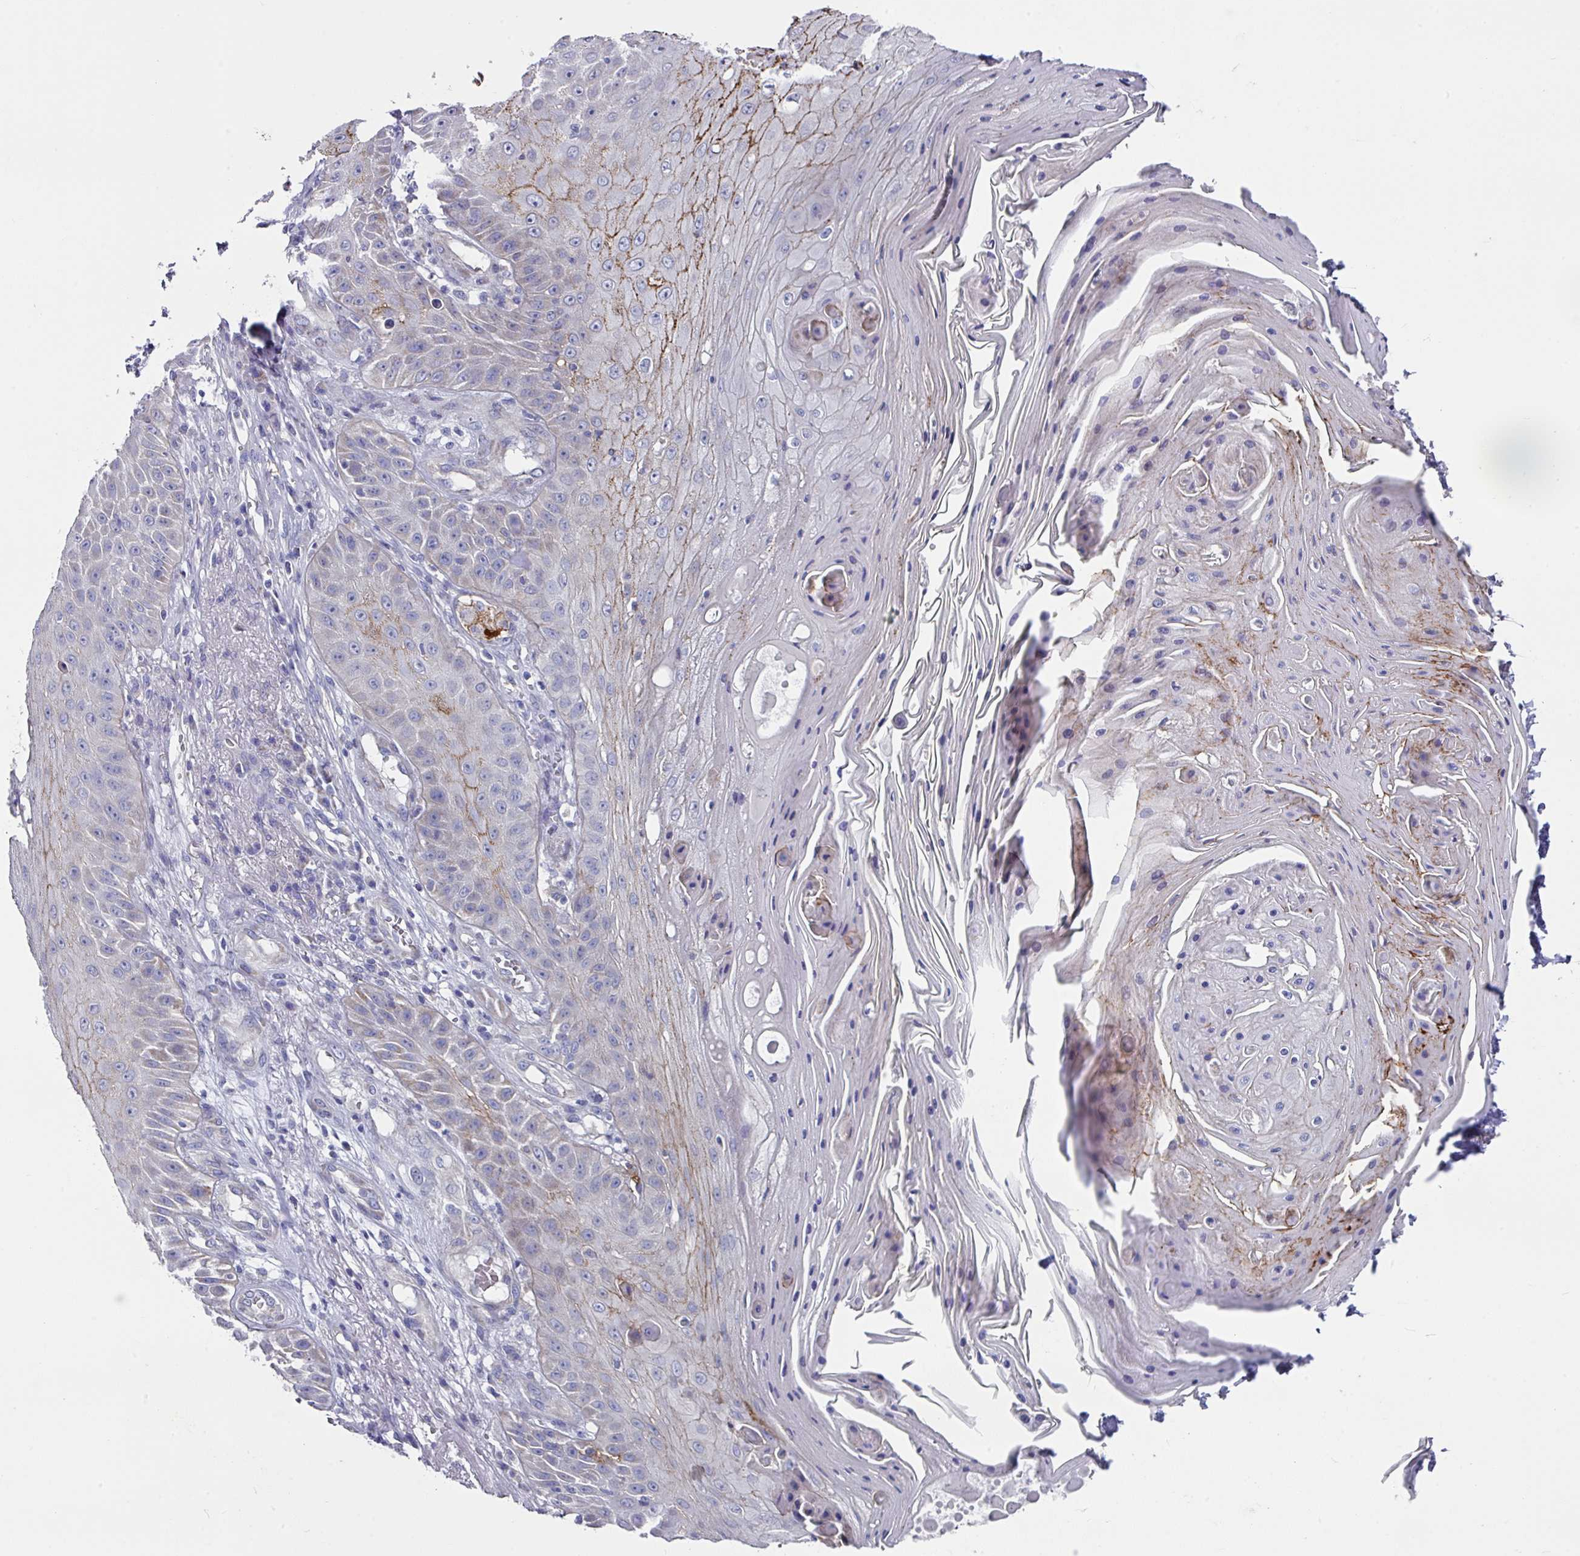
{"staining": {"intensity": "moderate", "quantity": "25%-75%", "location": "cytoplasmic/membranous"}, "tissue": "skin cancer", "cell_type": "Tumor cells", "image_type": "cancer", "snomed": [{"axis": "morphology", "description": "Squamous cell carcinoma, NOS"}, {"axis": "topography", "description": "Skin"}], "caption": "Skin squamous cell carcinoma stained with immunohistochemistry shows moderate cytoplasmic/membranous expression in about 25%-75% of tumor cells.", "gene": "CLDN1", "patient": {"sex": "male", "age": 70}}